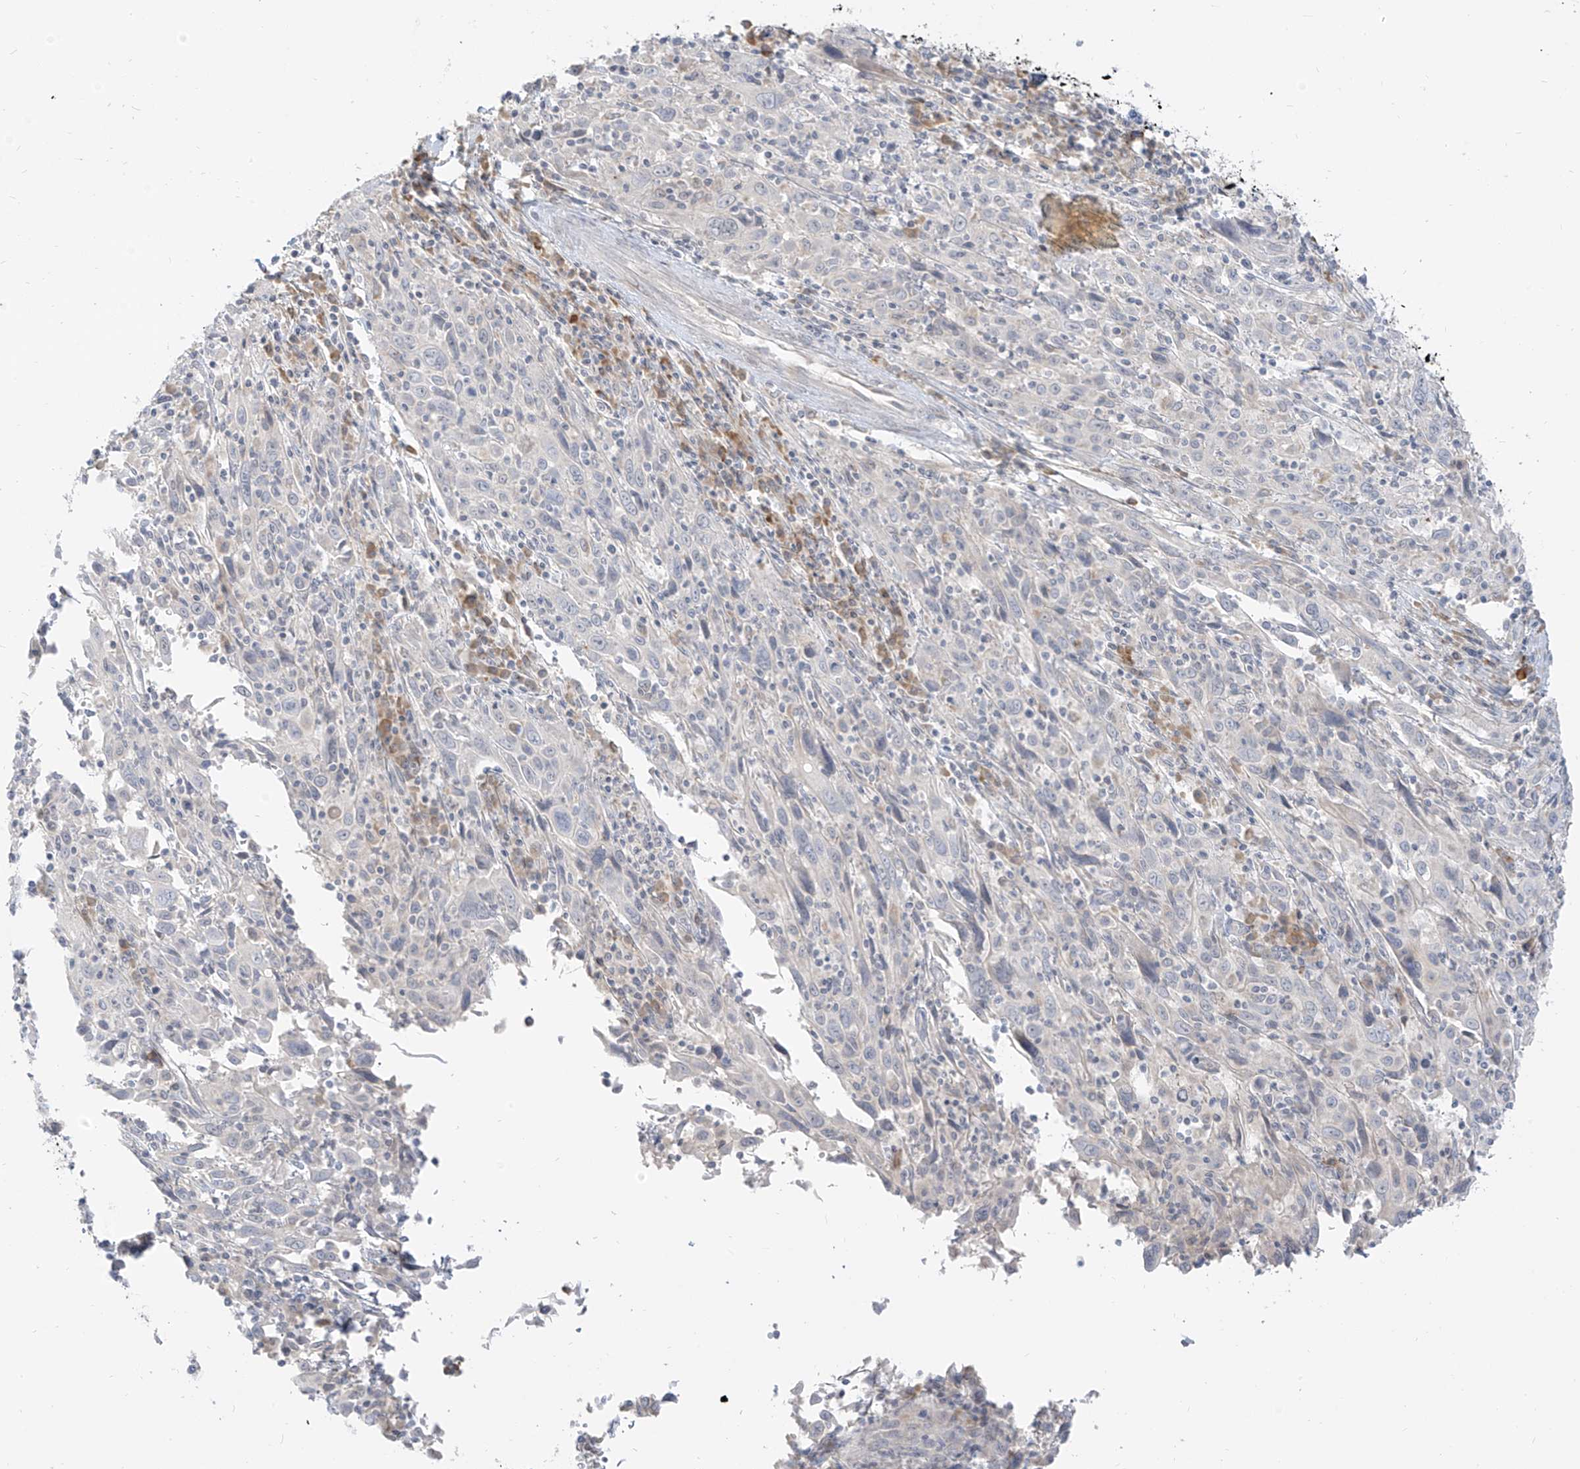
{"staining": {"intensity": "negative", "quantity": "none", "location": "none"}, "tissue": "cervical cancer", "cell_type": "Tumor cells", "image_type": "cancer", "snomed": [{"axis": "morphology", "description": "Squamous cell carcinoma, NOS"}, {"axis": "topography", "description": "Cervix"}], "caption": "Tumor cells are negative for brown protein staining in cervical squamous cell carcinoma. (DAB IHC, high magnification).", "gene": "C2orf42", "patient": {"sex": "female", "age": 46}}